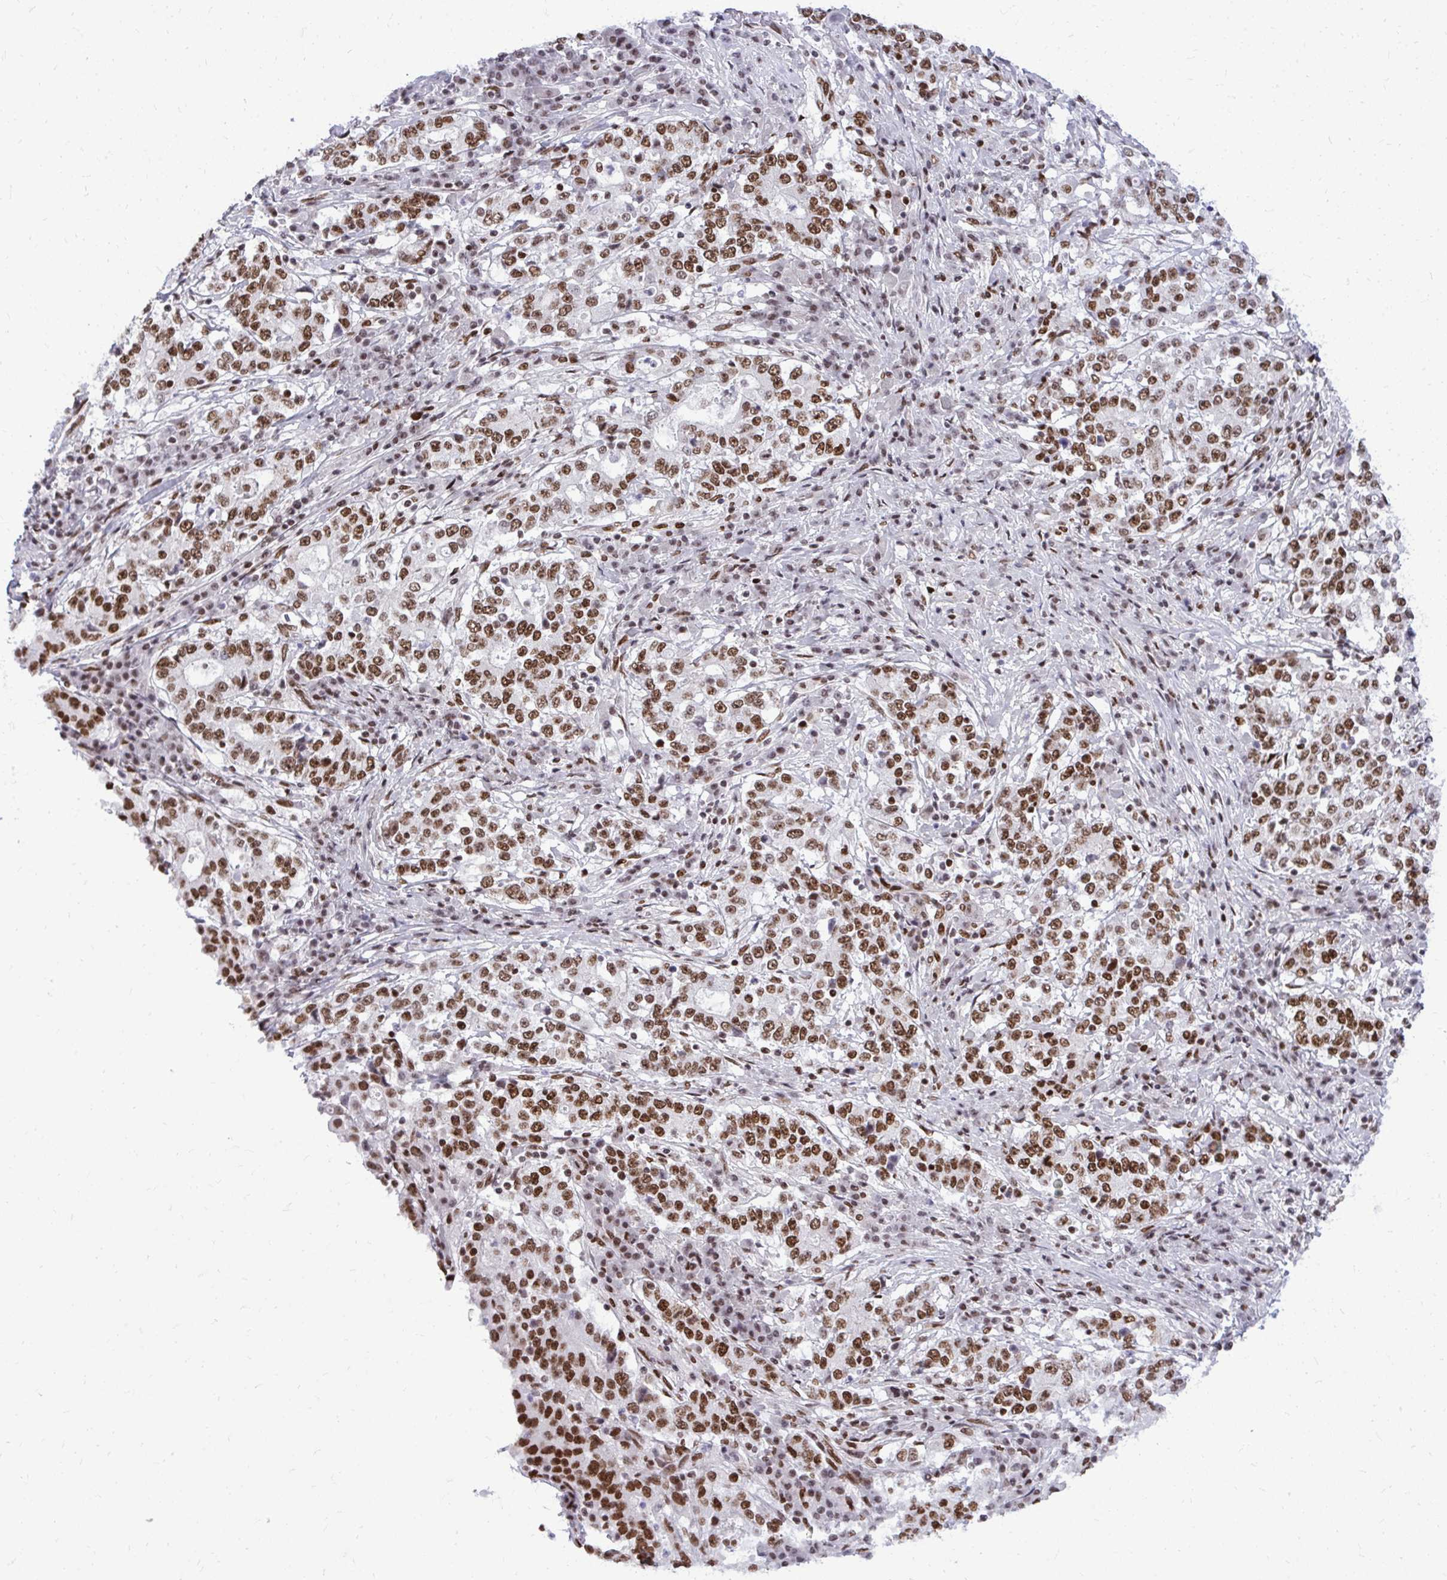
{"staining": {"intensity": "moderate", "quantity": ">75%", "location": "nuclear"}, "tissue": "stomach cancer", "cell_type": "Tumor cells", "image_type": "cancer", "snomed": [{"axis": "morphology", "description": "Adenocarcinoma, NOS"}, {"axis": "topography", "description": "Stomach"}], "caption": "Protein staining of stomach cancer (adenocarcinoma) tissue demonstrates moderate nuclear positivity in about >75% of tumor cells.", "gene": "CDYL", "patient": {"sex": "male", "age": 59}}